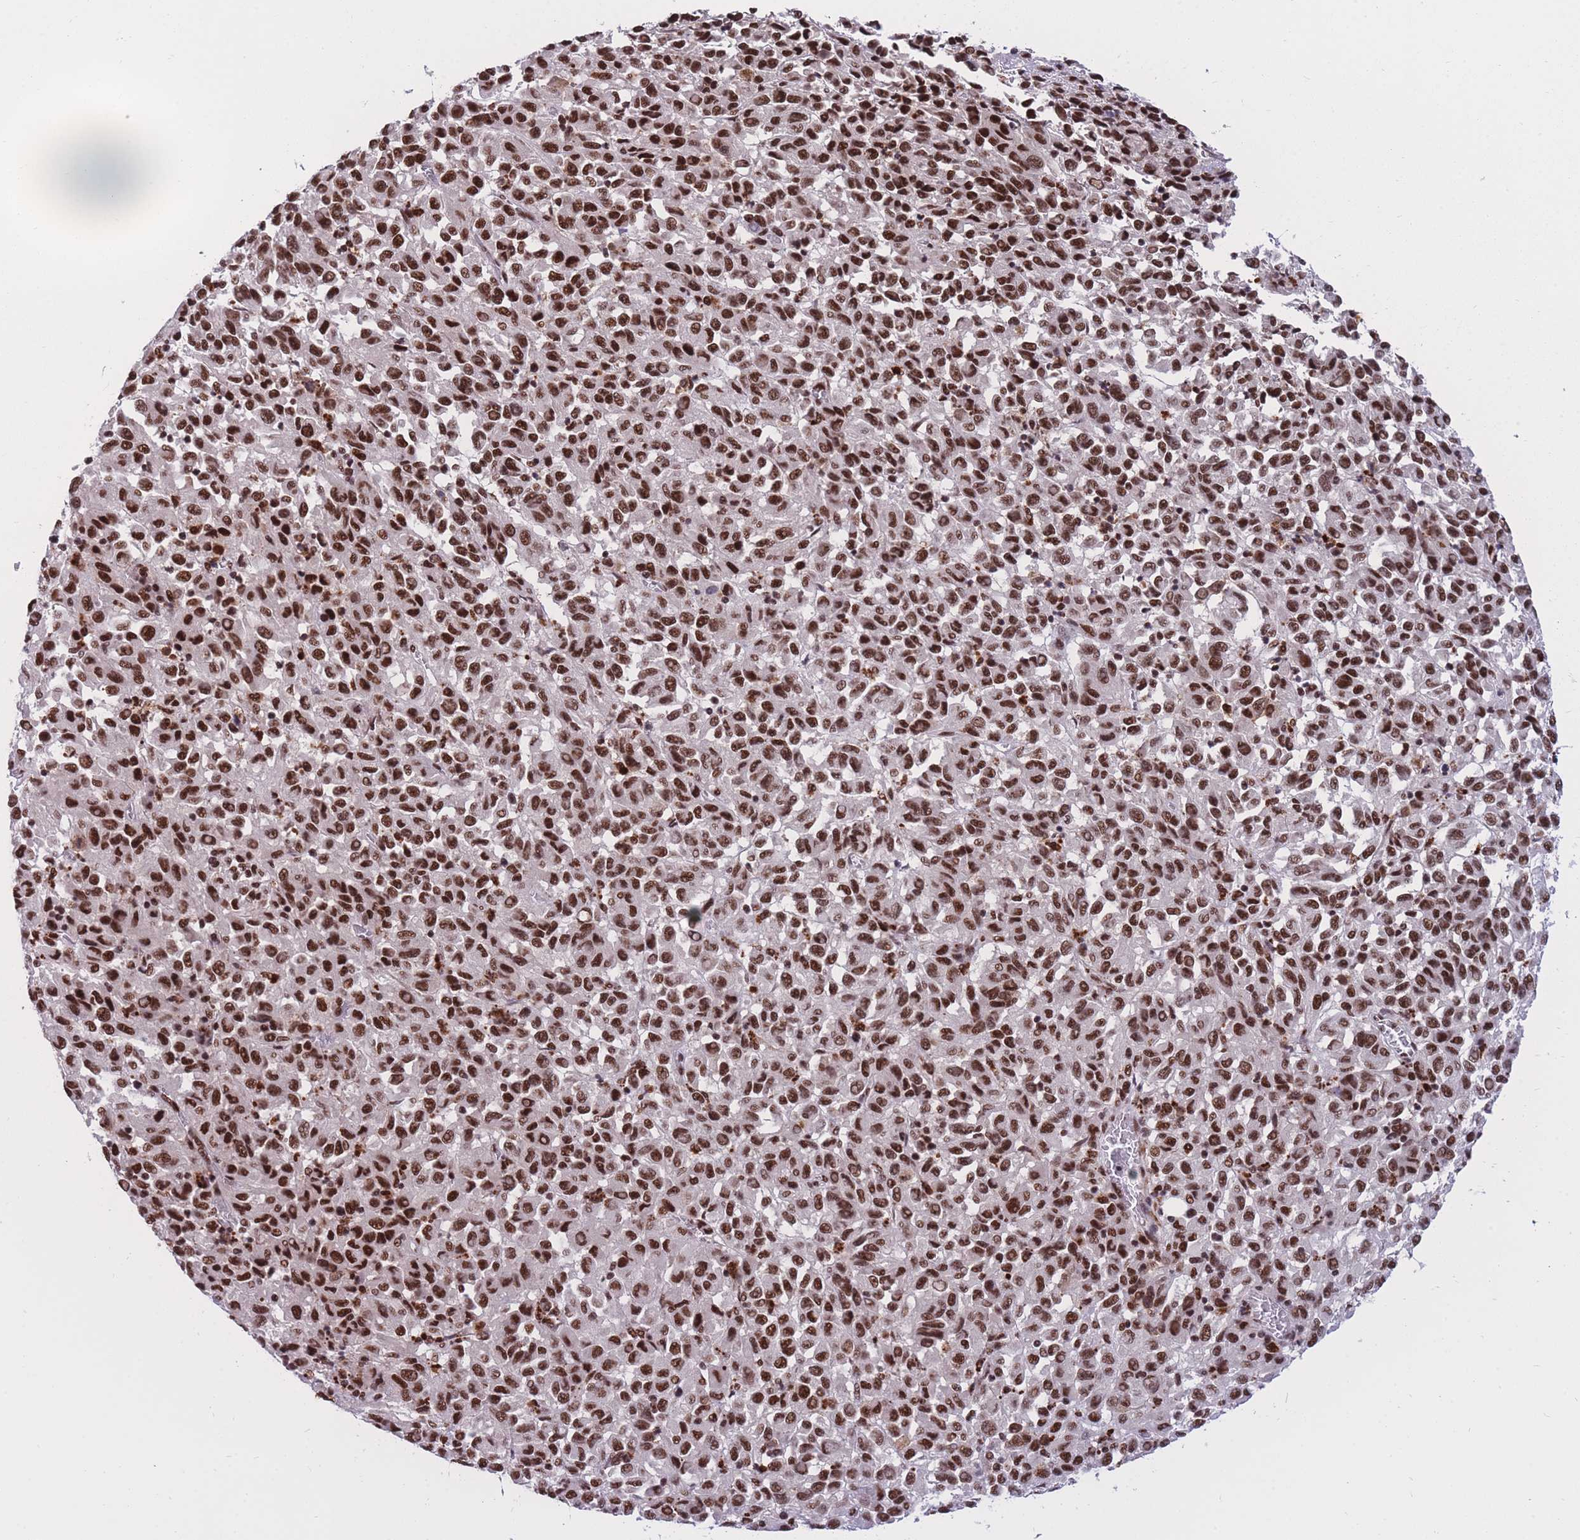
{"staining": {"intensity": "strong", "quantity": ">75%", "location": "nuclear"}, "tissue": "melanoma", "cell_type": "Tumor cells", "image_type": "cancer", "snomed": [{"axis": "morphology", "description": "Malignant melanoma, Metastatic site"}, {"axis": "topography", "description": "Lung"}], "caption": "An immunohistochemistry (IHC) photomicrograph of neoplastic tissue is shown. Protein staining in brown shows strong nuclear positivity in malignant melanoma (metastatic site) within tumor cells.", "gene": "PRPF19", "patient": {"sex": "male", "age": 64}}